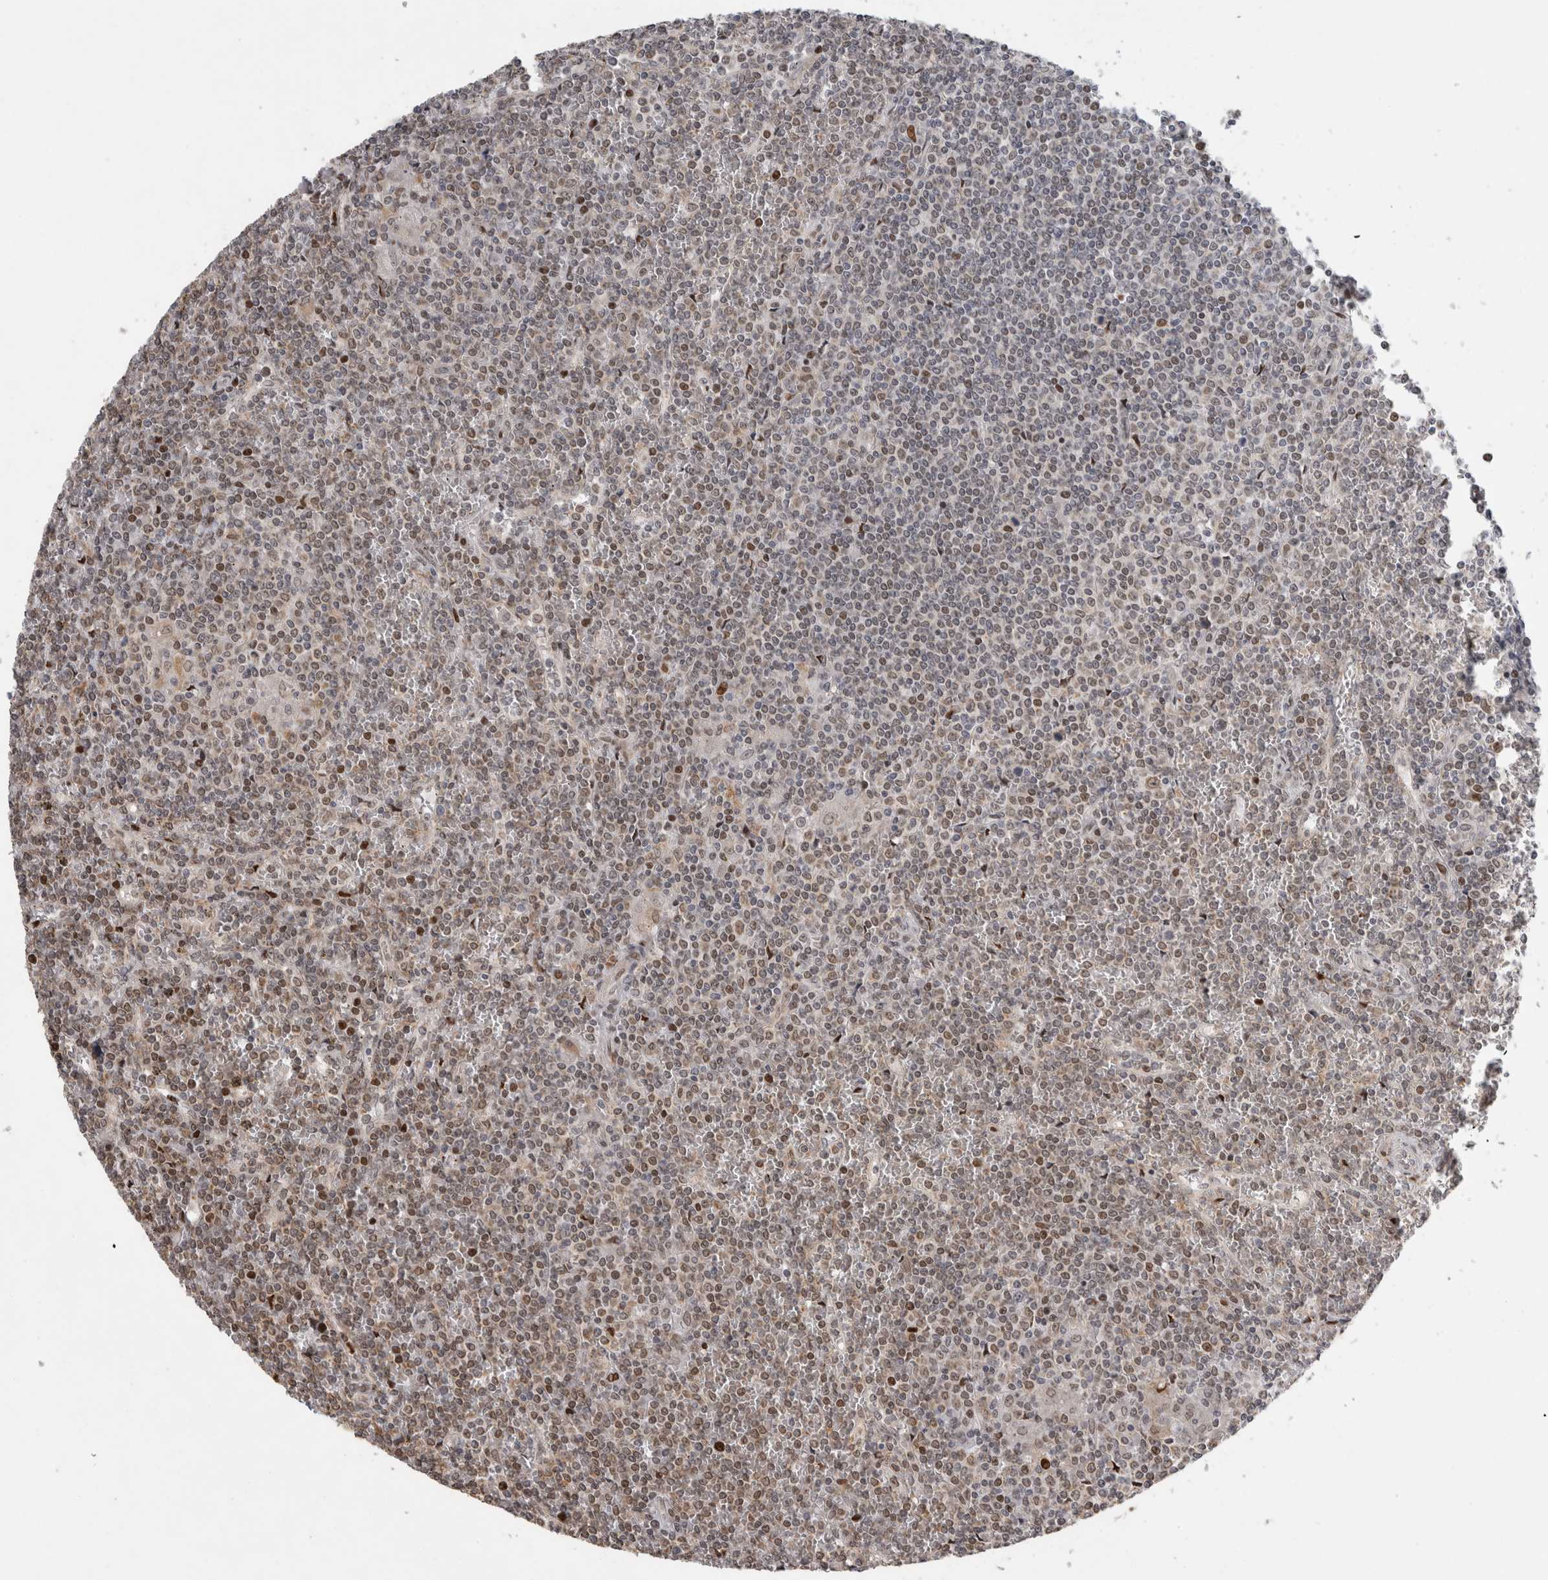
{"staining": {"intensity": "moderate", "quantity": "<25%", "location": "nuclear"}, "tissue": "lymphoma", "cell_type": "Tumor cells", "image_type": "cancer", "snomed": [{"axis": "morphology", "description": "Malignant lymphoma, non-Hodgkin's type, Low grade"}, {"axis": "topography", "description": "Spleen"}], "caption": "Protein staining of lymphoma tissue displays moderate nuclear staining in approximately <25% of tumor cells.", "gene": "C8orf58", "patient": {"sex": "female", "age": 19}}